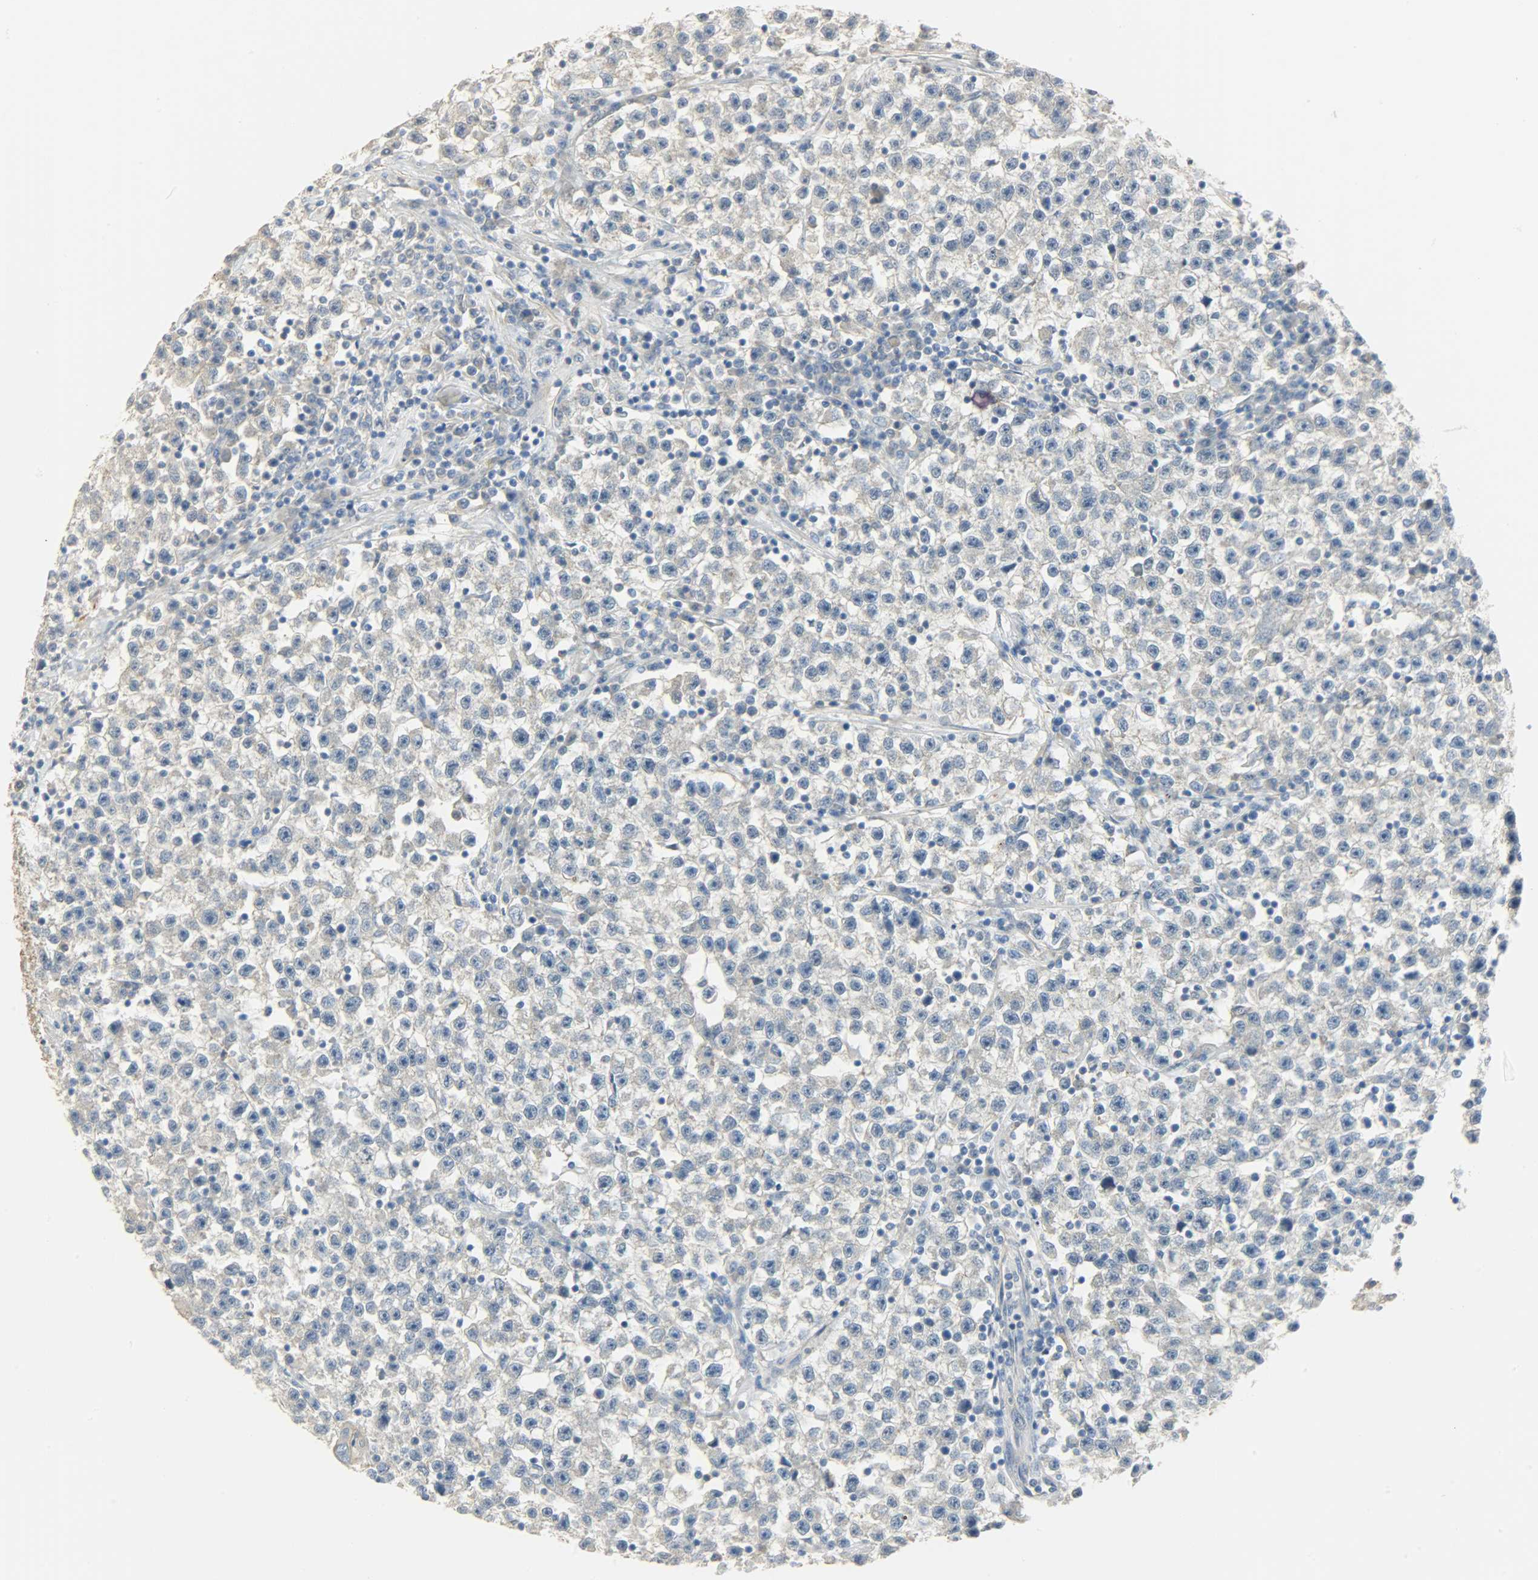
{"staining": {"intensity": "negative", "quantity": "none", "location": "none"}, "tissue": "testis cancer", "cell_type": "Tumor cells", "image_type": "cancer", "snomed": [{"axis": "morphology", "description": "Seminoma, NOS"}, {"axis": "topography", "description": "Testis"}], "caption": "Immunohistochemical staining of human testis seminoma shows no significant staining in tumor cells. Brightfield microscopy of immunohistochemistry (IHC) stained with DAB (brown) and hematoxylin (blue), captured at high magnification.", "gene": "USP13", "patient": {"sex": "male", "age": 22}}